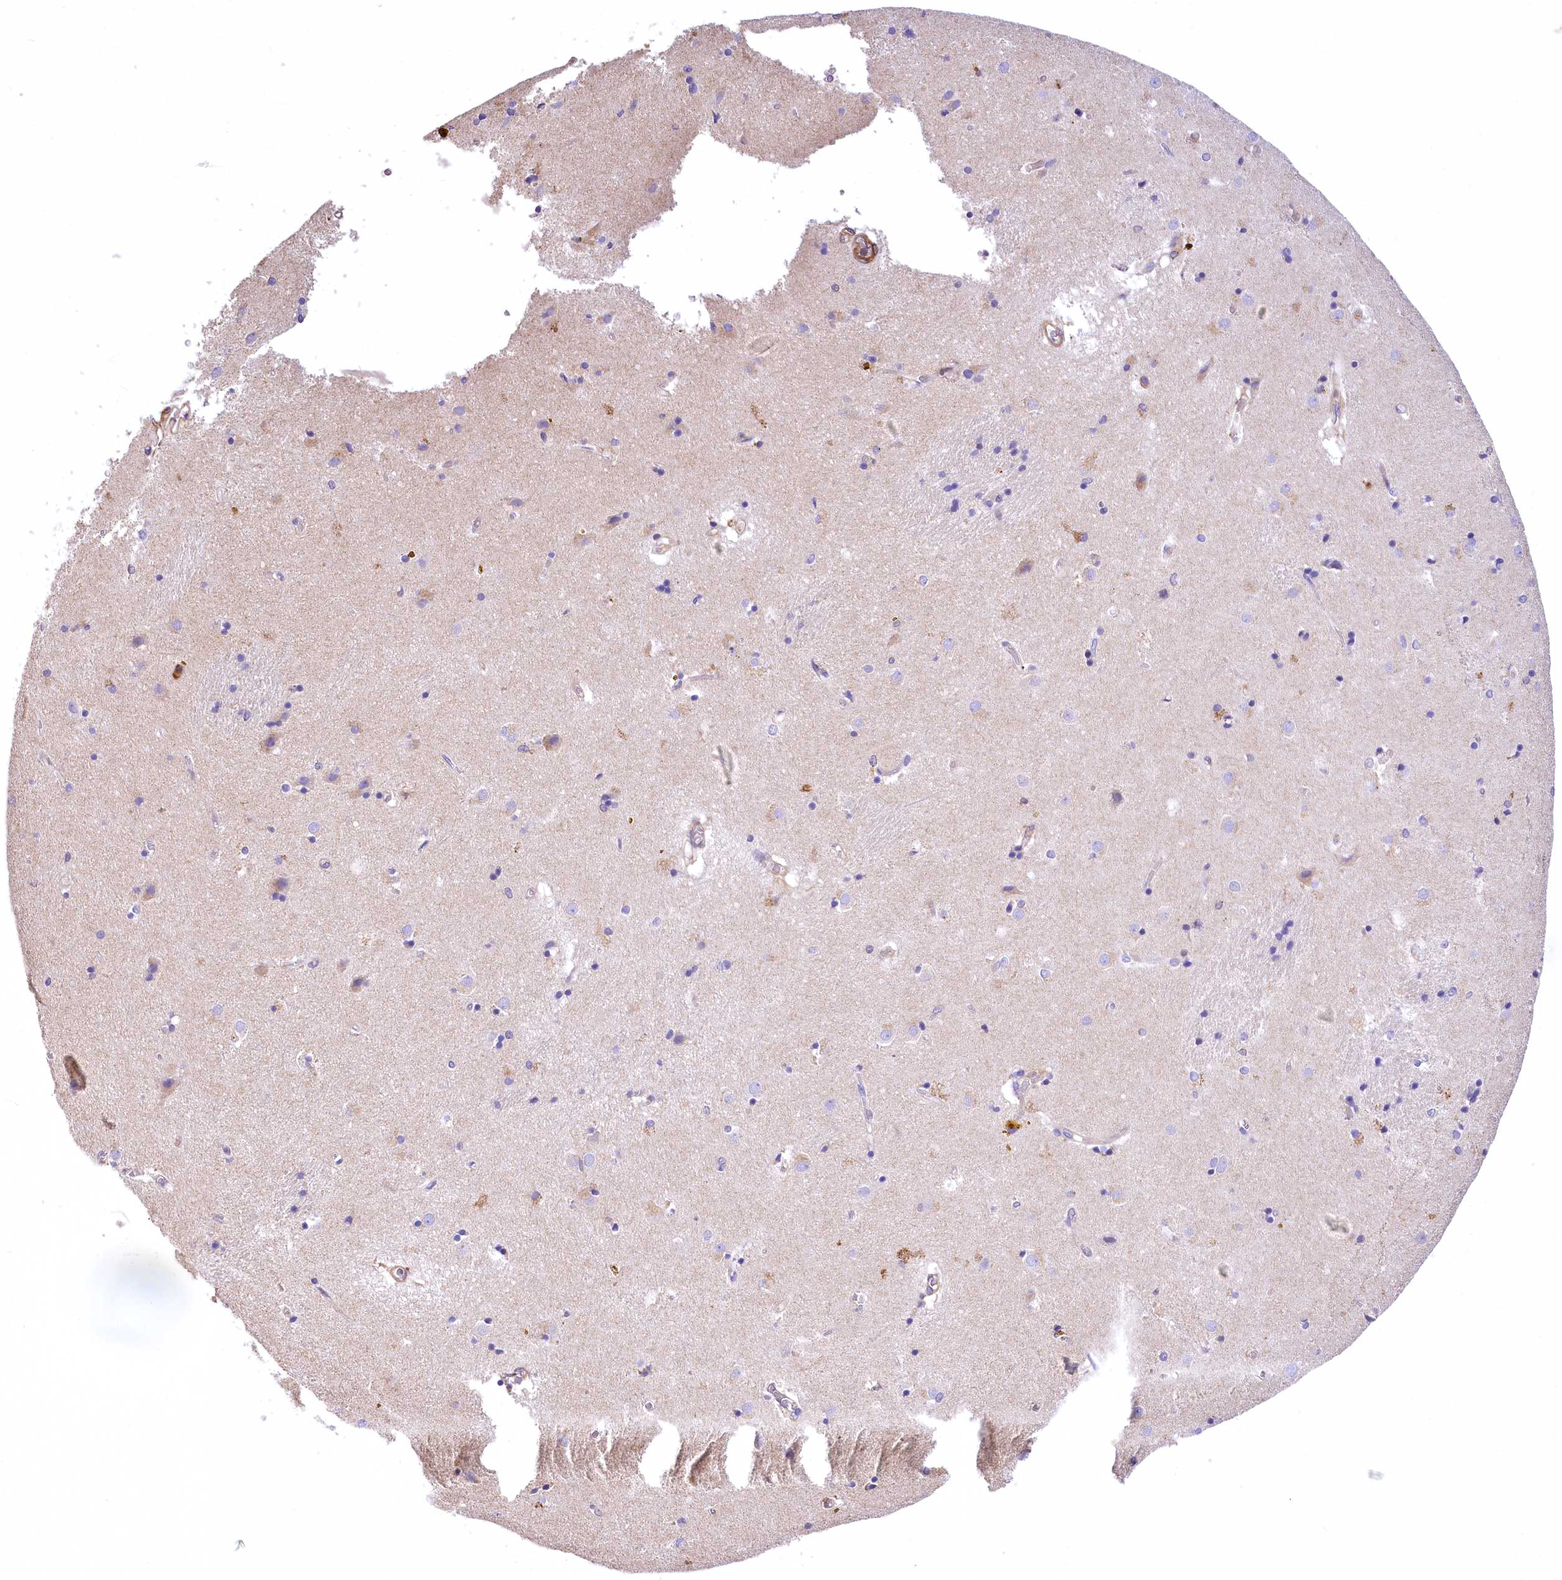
{"staining": {"intensity": "weak", "quantity": "<25%", "location": "cytoplasmic/membranous"}, "tissue": "caudate", "cell_type": "Glial cells", "image_type": "normal", "snomed": [{"axis": "morphology", "description": "Normal tissue, NOS"}, {"axis": "topography", "description": "Lateral ventricle wall"}], "caption": "Immunohistochemistry (IHC) image of unremarkable caudate: caudate stained with DAB (3,3'-diaminobenzidine) exhibits no significant protein positivity in glial cells. (DAB IHC with hematoxylin counter stain).", "gene": "DPP3", "patient": {"sex": "male", "age": 70}}